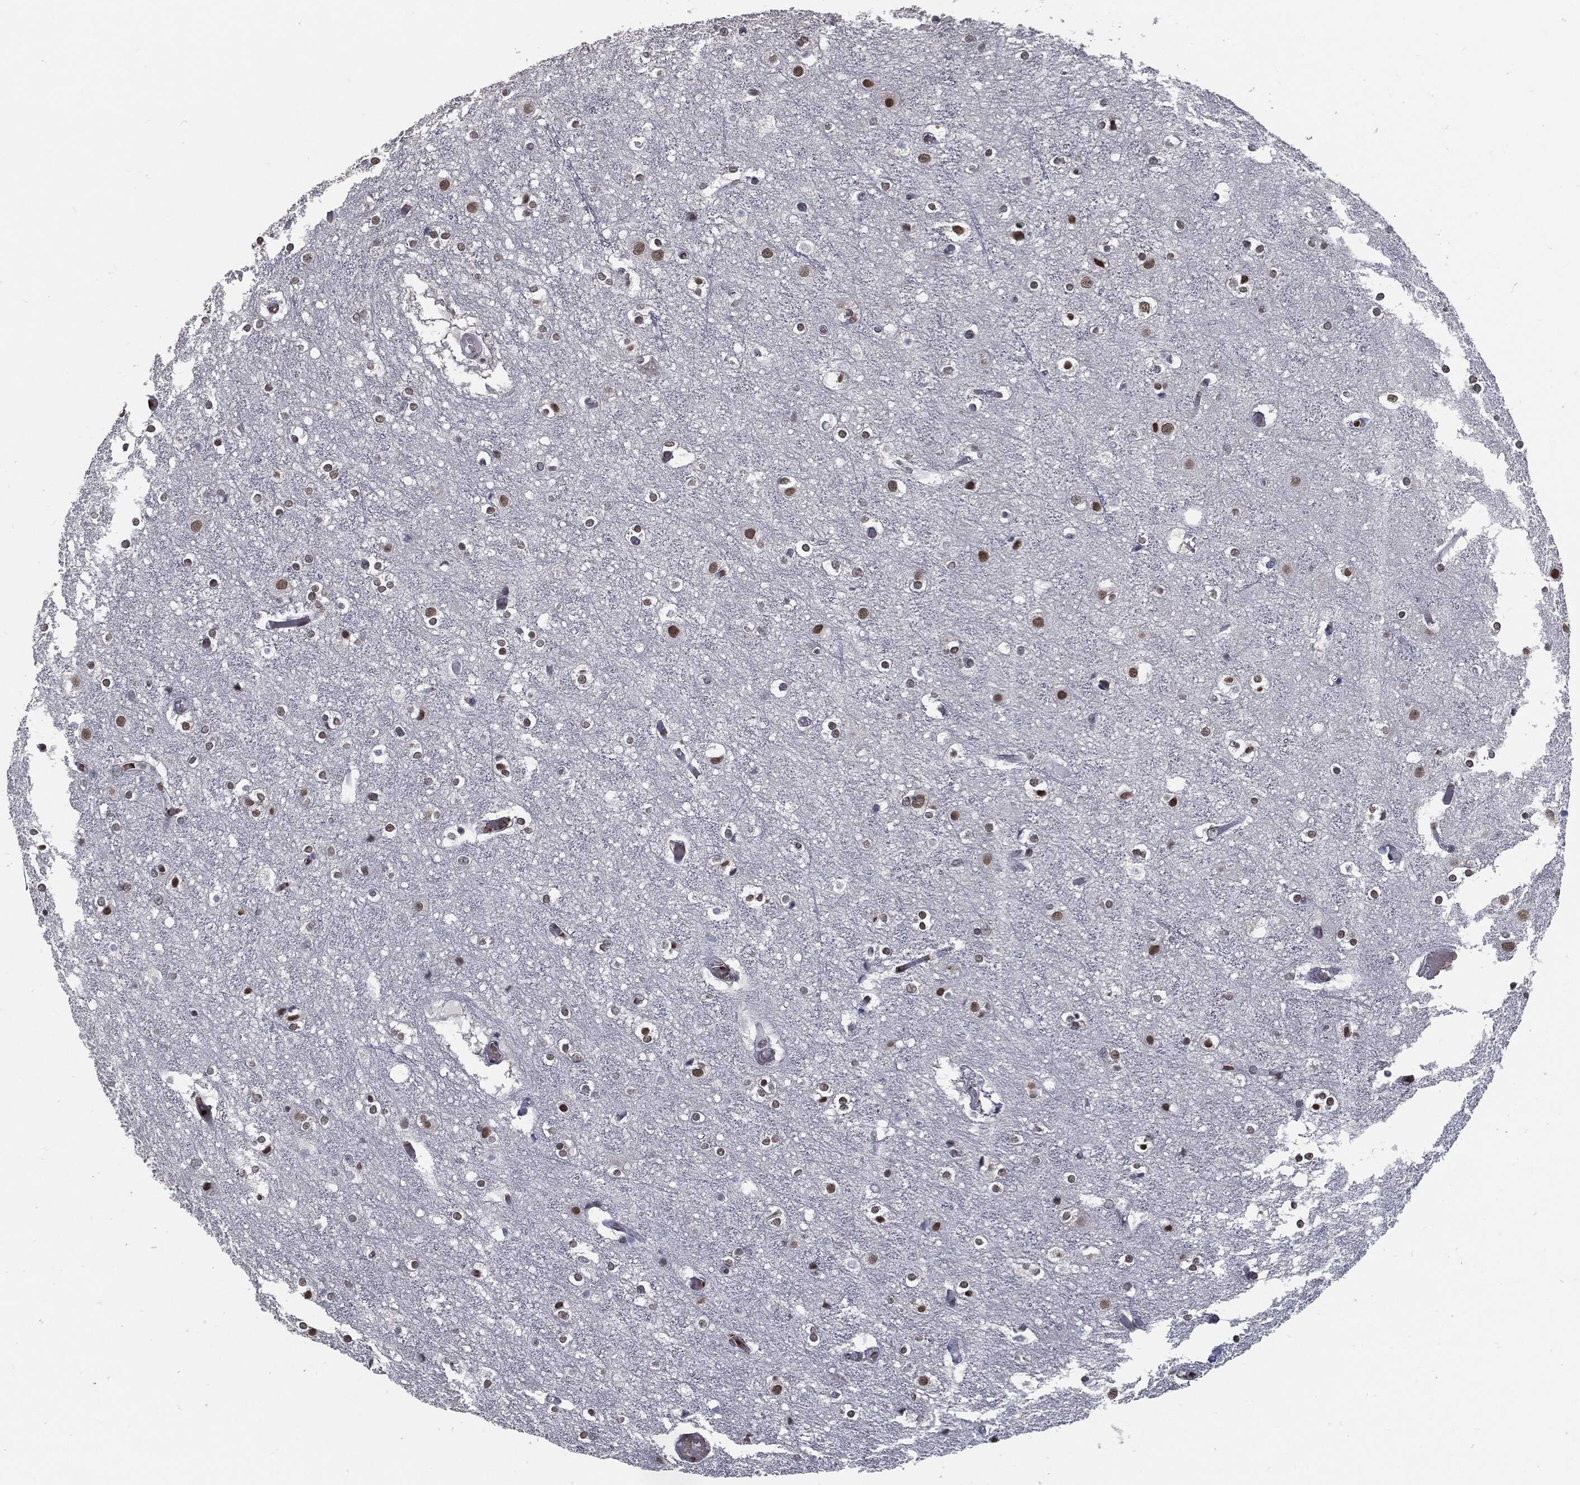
{"staining": {"intensity": "negative", "quantity": "none", "location": "none"}, "tissue": "cerebral cortex", "cell_type": "Endothelial cells", "image_type": "normal", "snomed": [{"axis": "morphology", "description": "Normal tissue, NOS"}, {"axis": "topography", "description": "Cerebral cortex"}], "caption": "Photomicrograph shows no significant protein staining in endothelial cells of benign cerebral cortex.", "gene": "ANXA1", "patient": {"sex": "female", "age": 52}}